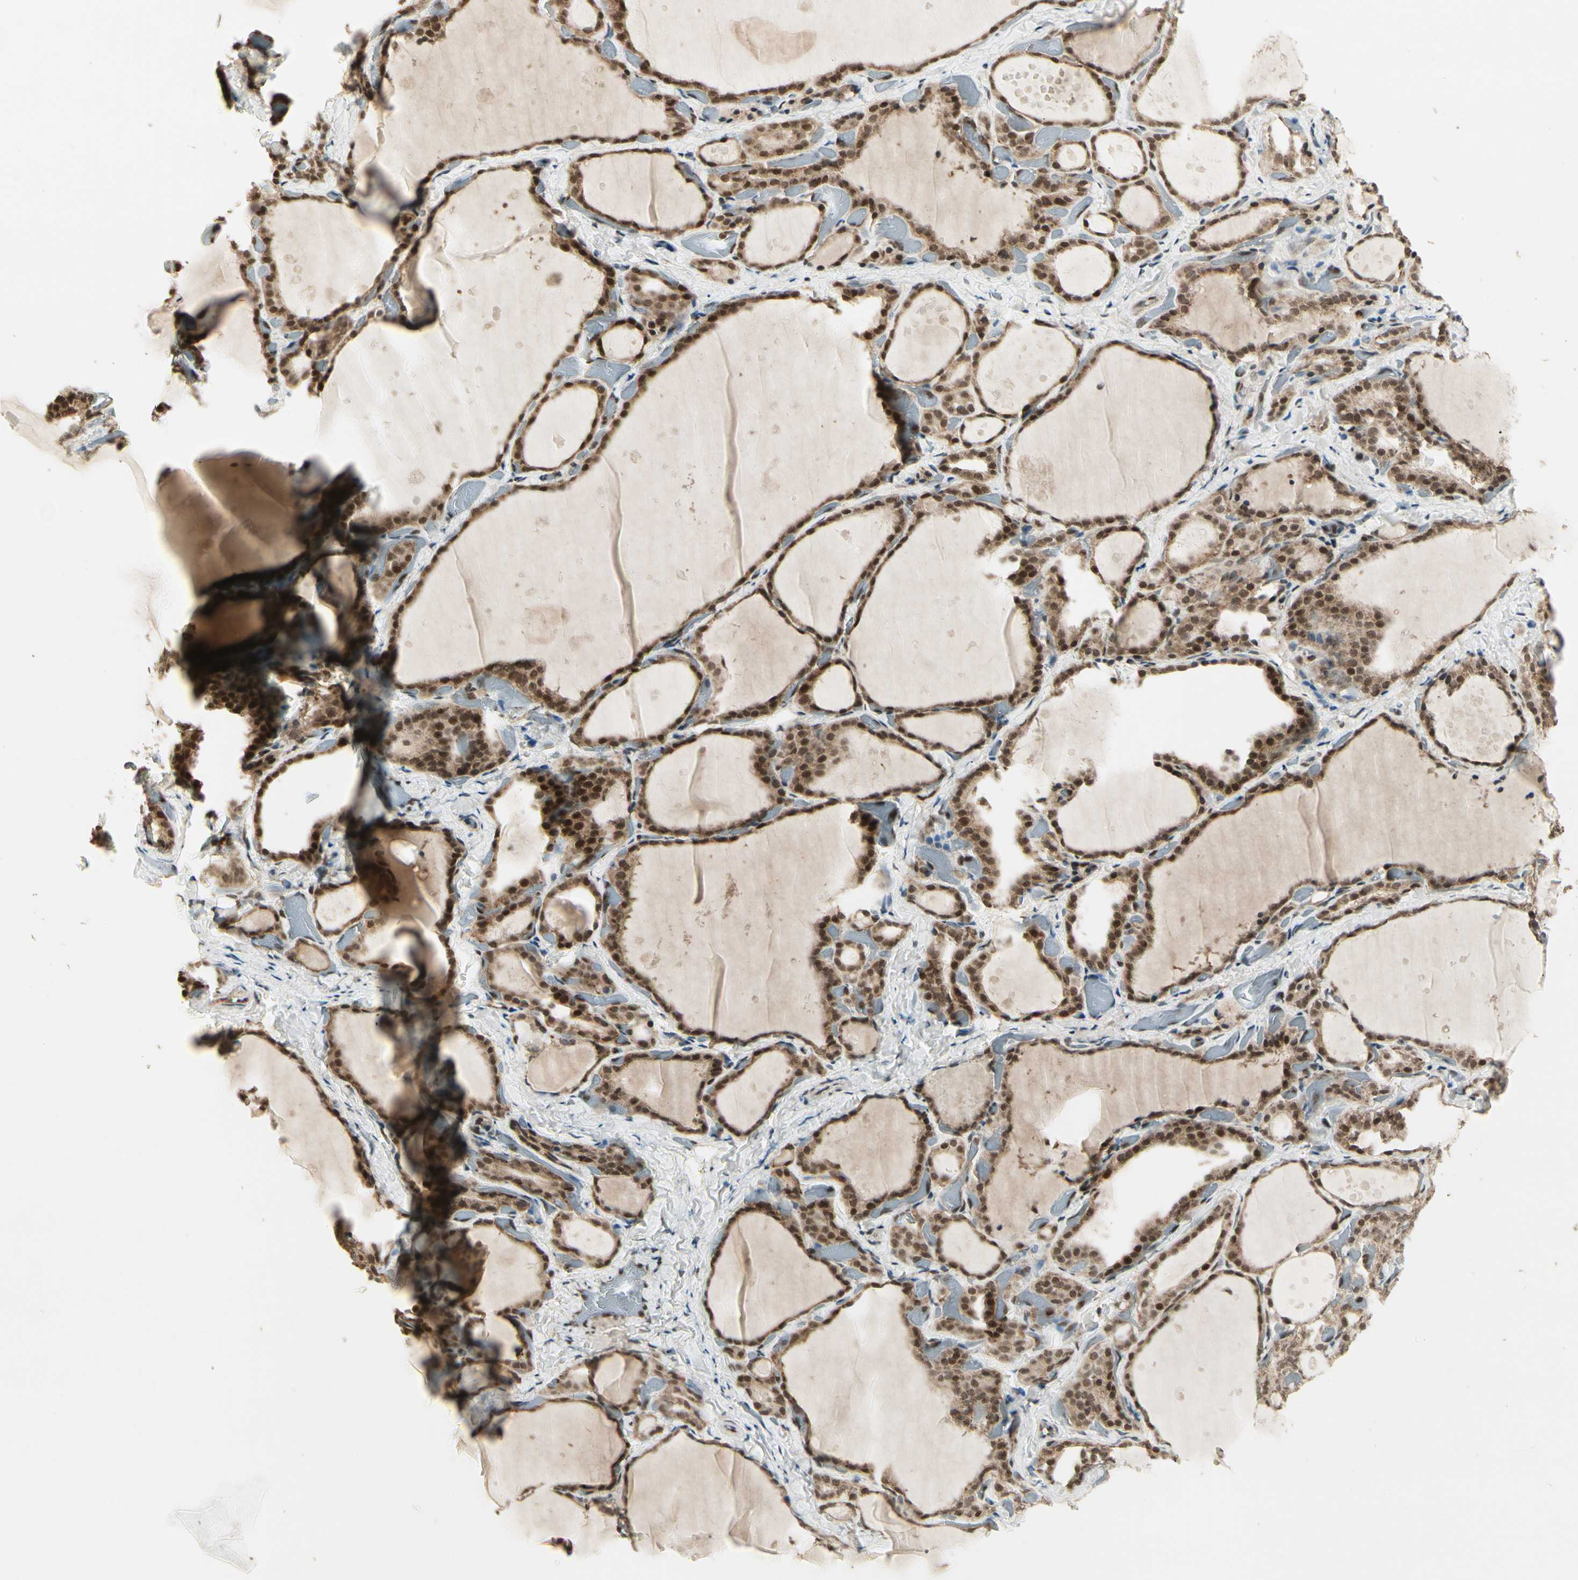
{"staining": {"intensity": "moderate", "quantity": ">75%", "location": "cytoplasmic/membranous,nuclear"}, "tissue": "thyroid gland", "cell_type": "Glandular cells", "image_type": "normal", "snomed": [{"axis": "morphology", "description": "Normal tissue, NOS"}, {"axis": "topography", "description": "Thyroid gland"}], "caption": "Glandular cells reveal medium levels of moderate cytoplasmic/membranous,nuclear expression in about >75% of cells in benign thyroid gland. (DAB IHC, brown staining for protein, blue staining for nuclei).", "gene": "SMN2", "patient": {"sex": "female", "age": 44}}